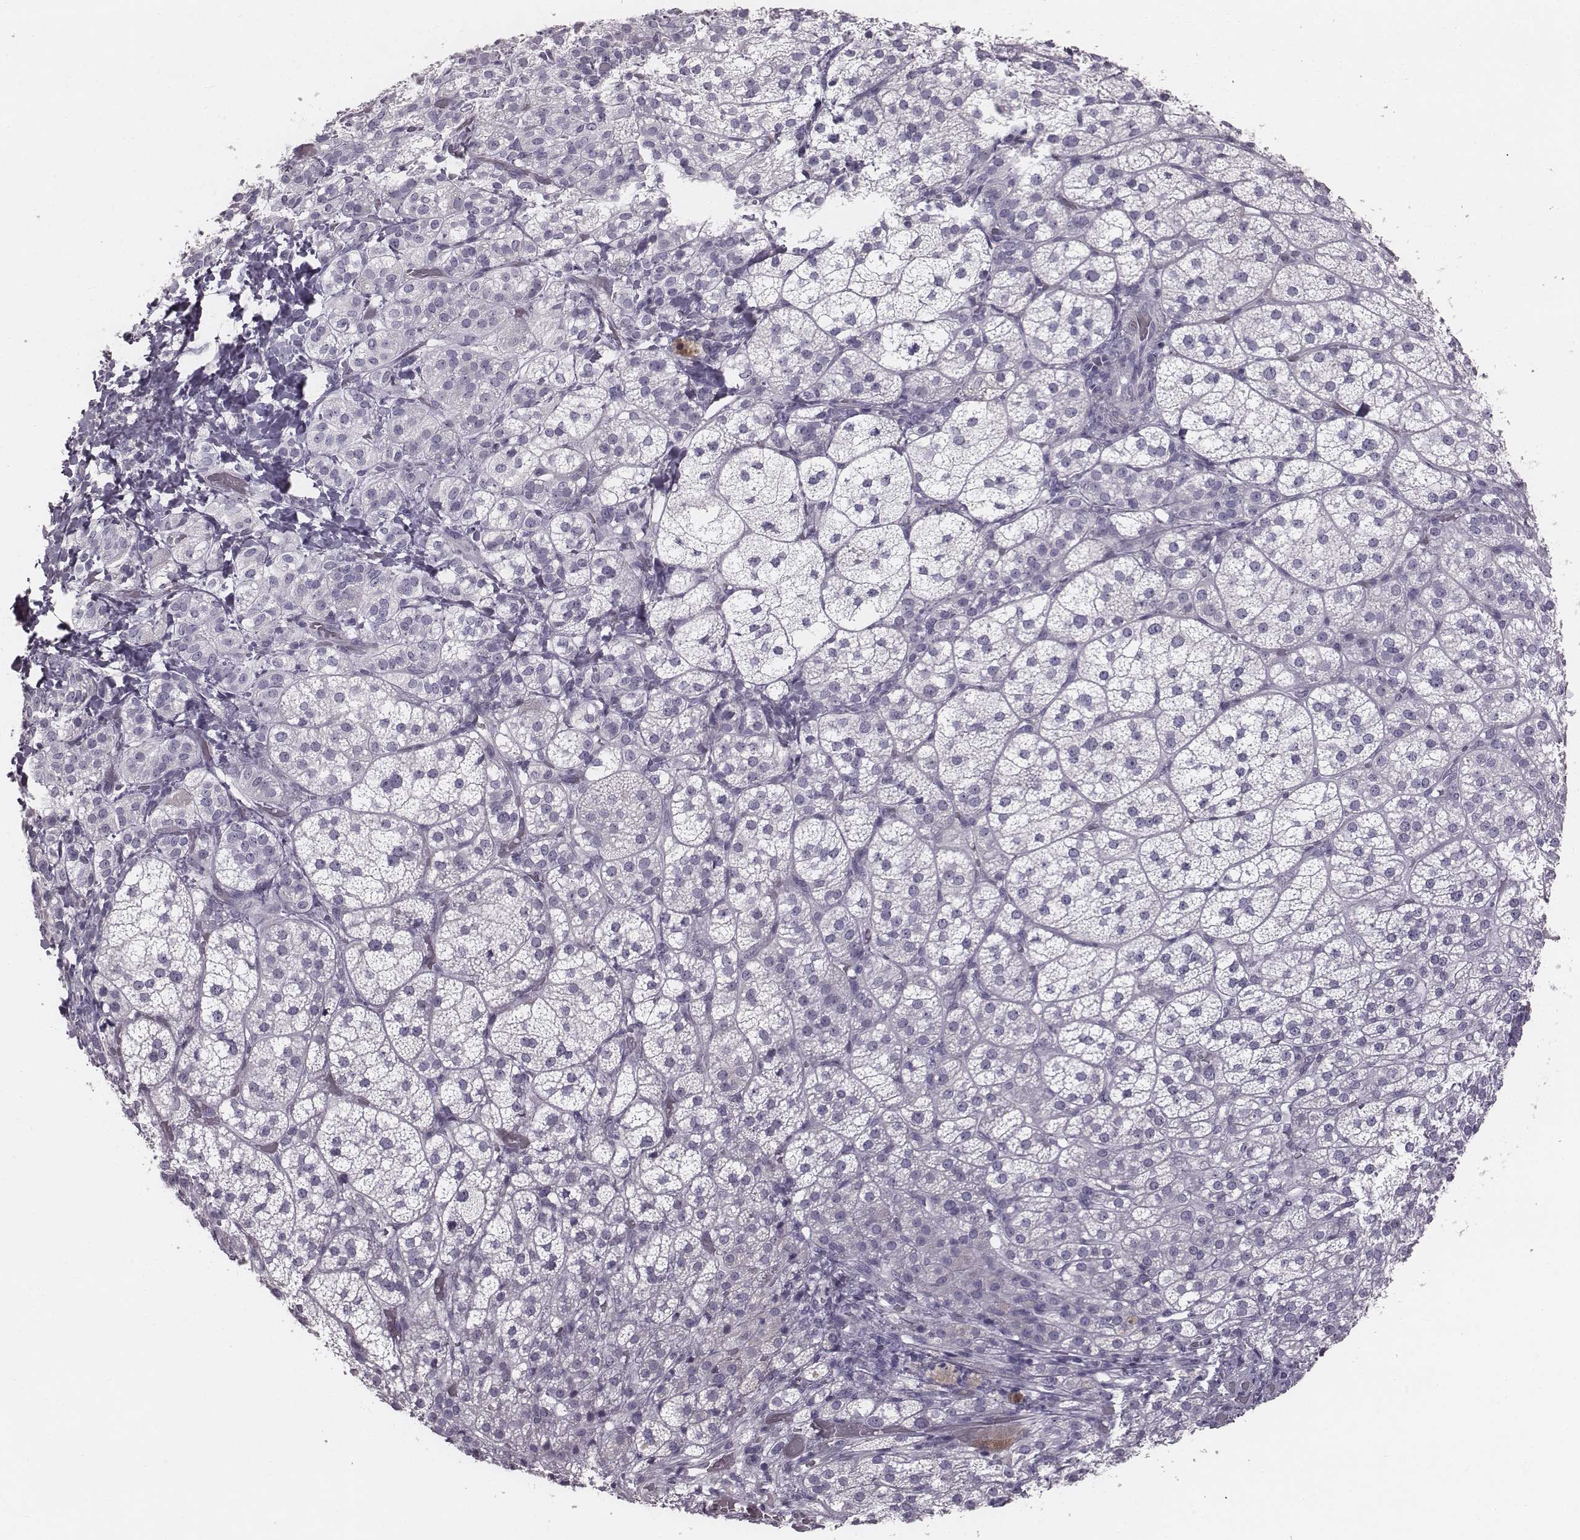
{"staining": {"intensity": "negative", "quantity": "none", "location": "none"}, "tissue": "adrenal gland", "cell_type": "Glandular cells", "image_type": "normal", "snomed": [{"axis": "morphology", "description": "Normal tissue, NOS"}, {"axis": "topography", "description": "Adrenal gland"}], "caption": "Glandular cells show no significant protein expression in benign adrenal gland. (Stains: DAB (3,3'-diaminobenzidine) immunohistochemistry with hematoxylin counter stain, Microscopy: brightfield microscopy at high magnification).", "gene": "ENSG00000284762", "patient": {"sex": "female", "age": 60}}